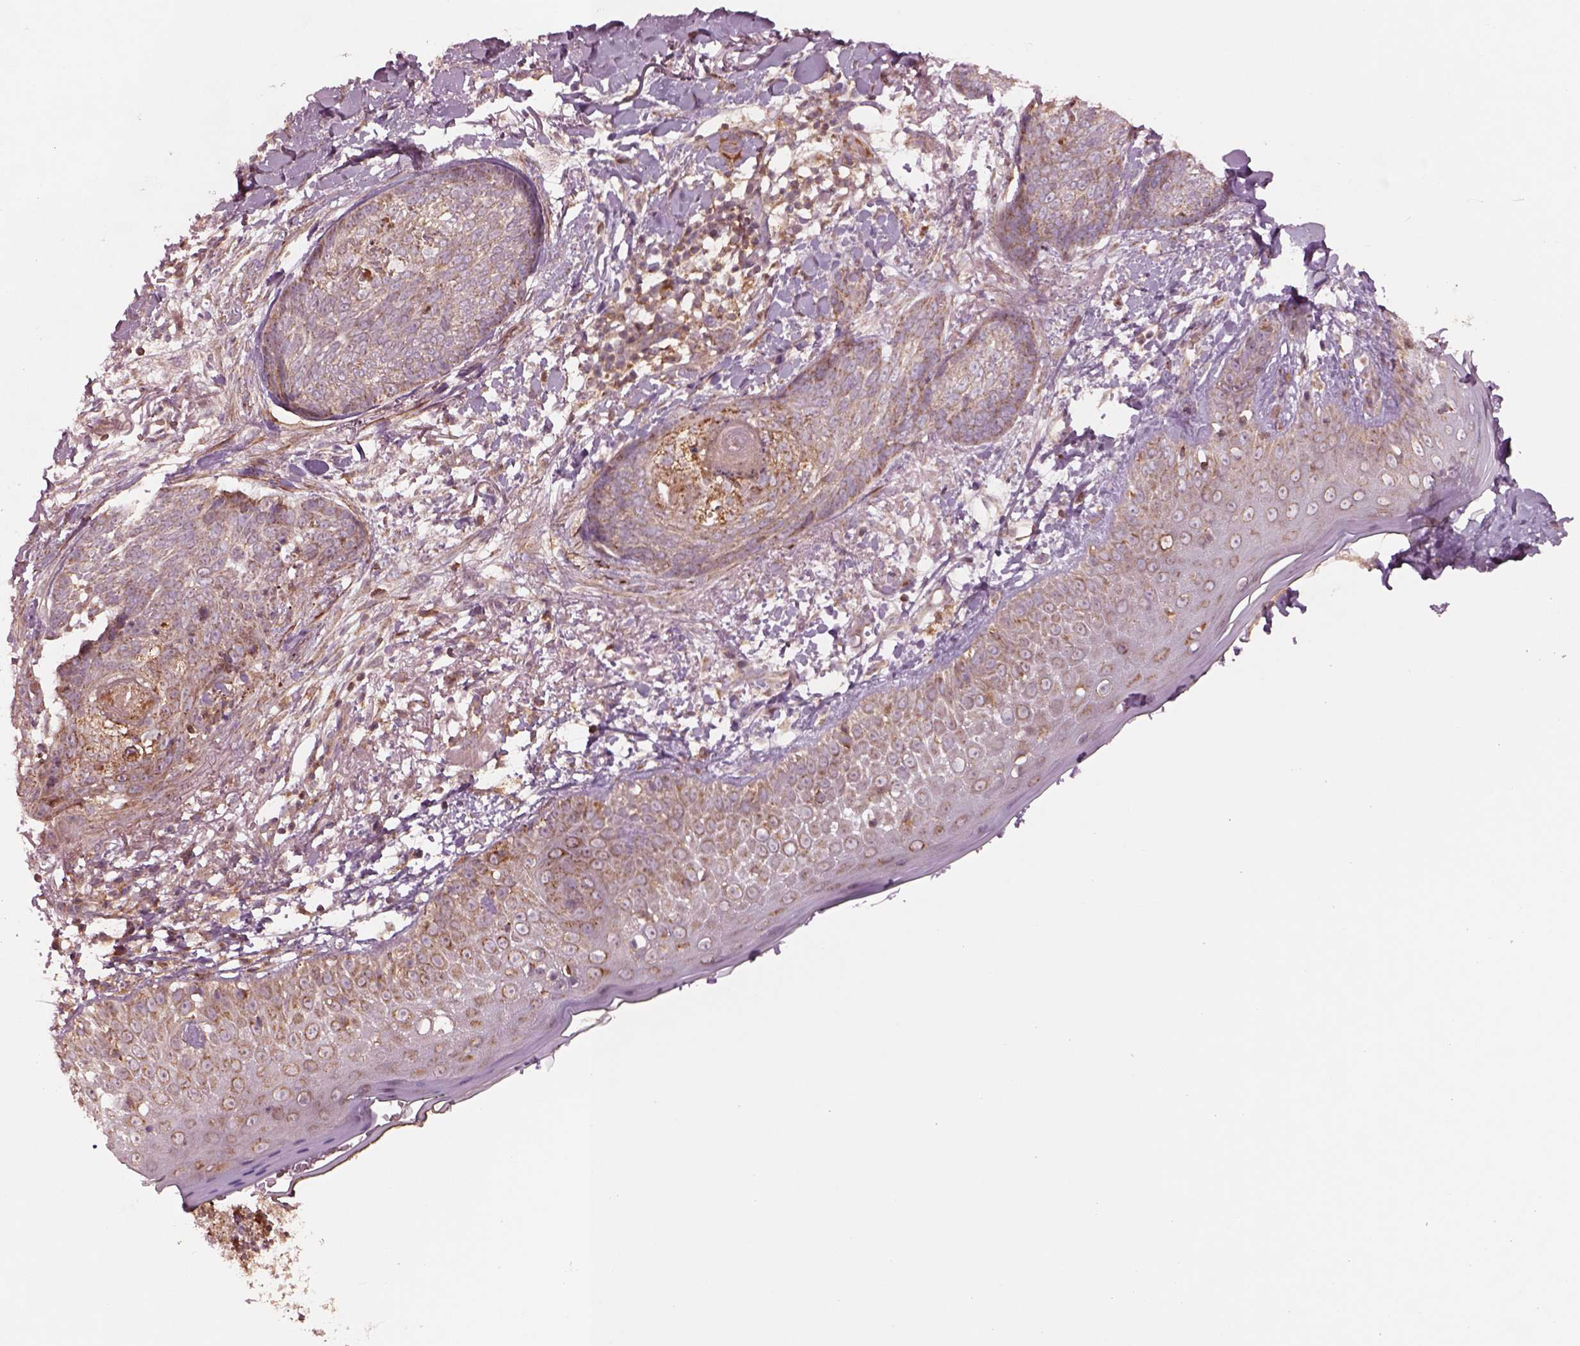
{"staining": {"intensity": "weak", "quantity": "25%-75%", "location": "cytoplasmic/membranous"}, "tissue": "skin cancer", "cell_type": "Tumor cells", "image_type": "cancer", "snomed": [{"axis": "morphology", "description": "Normal tissue, NOS"}, {"axis": "morphology", "description": "Basal cell carcinoma"}, {"axis": "topography", "description": "Skin"}], "caption": "High-magnification brightfield microscopy of skin cancer stained with DAB (brown) and counterstained with hematoxylin (blue). tumor cells exhibit weak cytoplasmic/membranous staining is present in approximately25%-75% of cells.", "gene": "SLC25A5", "patient": {"sex": "male", "age": 84}}